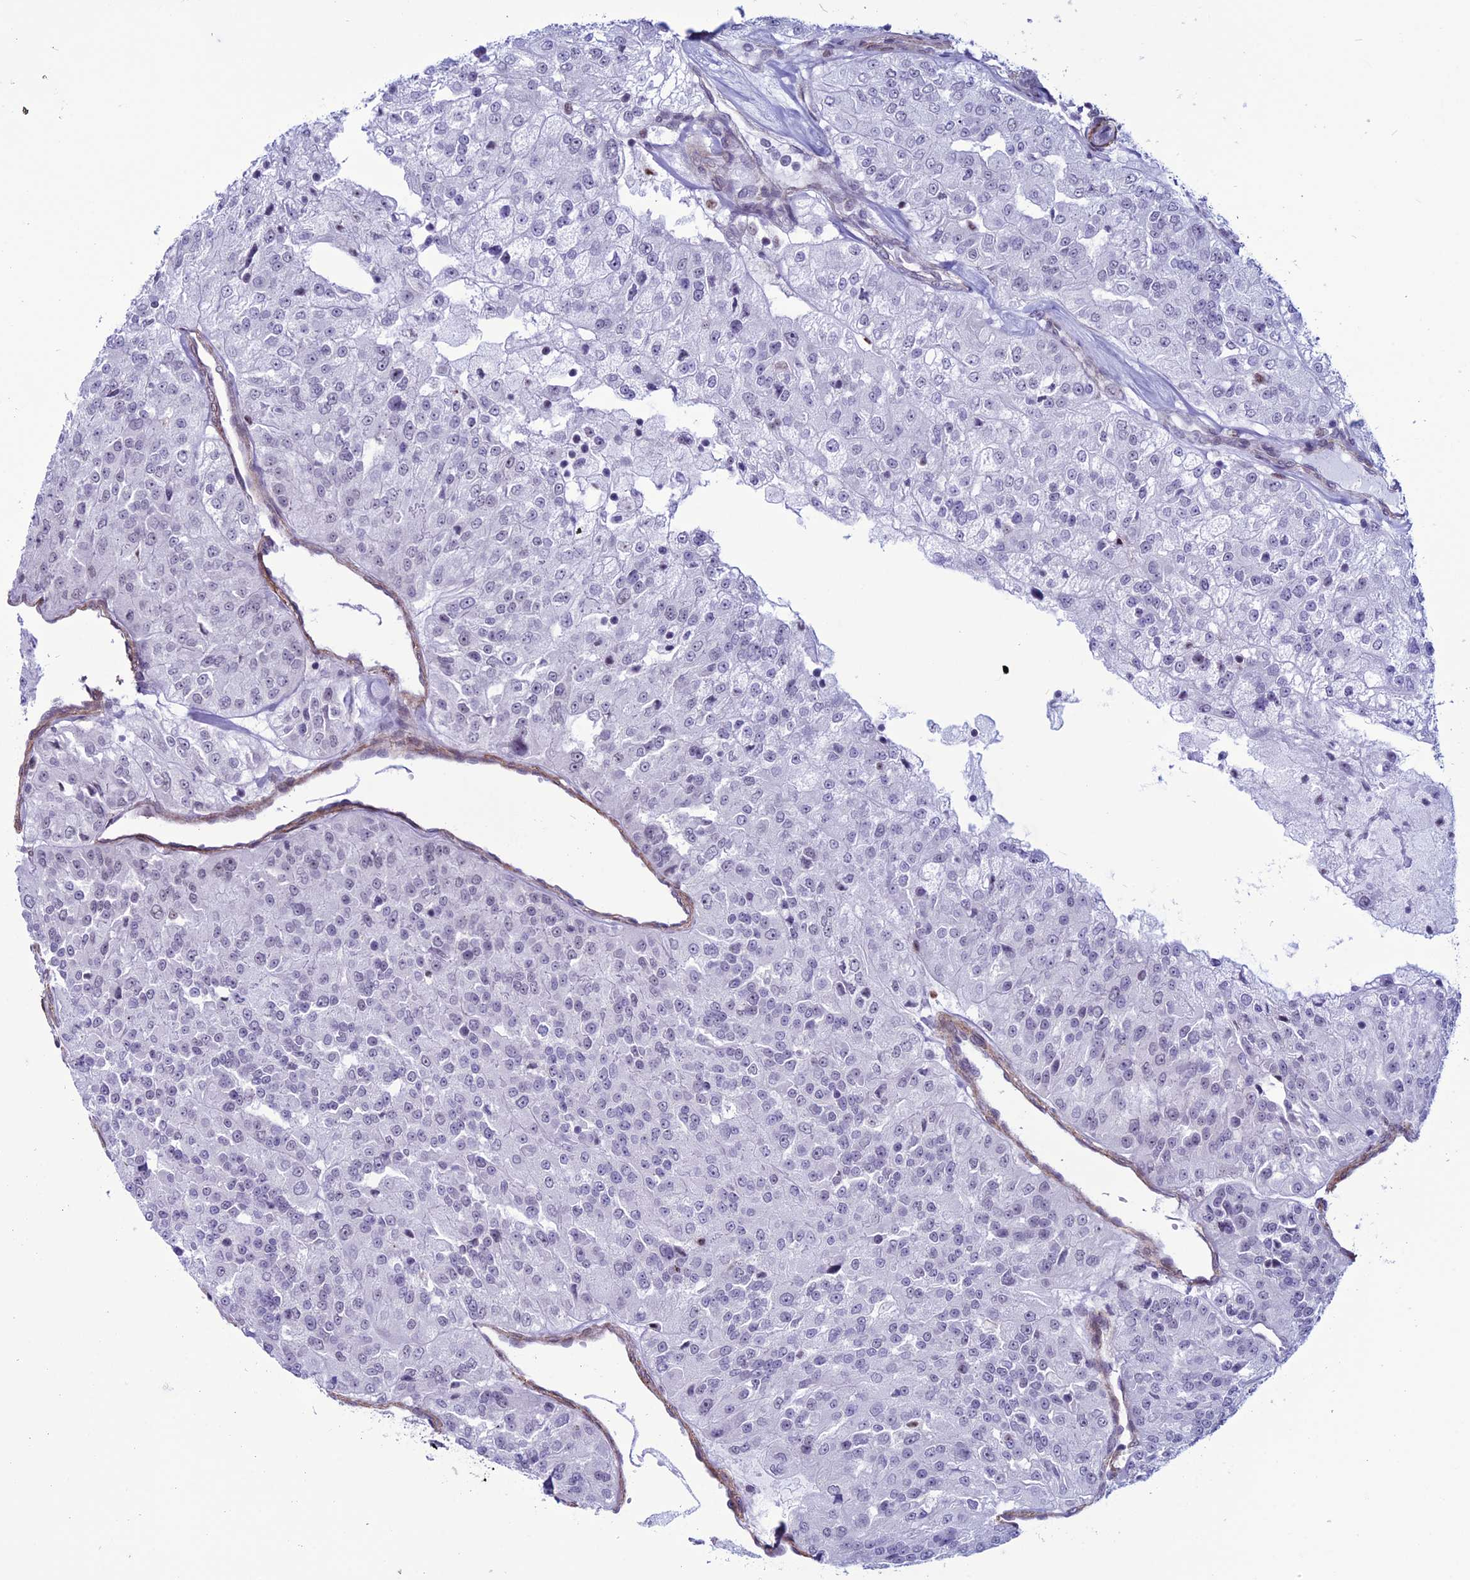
{"staining": {"intensity": "negative", "quantity": "none", "location": "none"}, "tissue": "renal cancer", "cell_type": "Tumor cells", "image_type": "cancer", "snomed": [{"axis": "morphology", "description": "Adenocarcinoma, NOS"}, {"axis": "topography", "description": "Kidney"}], "caption": "A high-resolution histopathology image shows immunohistochemistry staining of adenocarcinoma (renal), which demonstrates no significant staining in tumor cells. (DAB (3,3'-diaminobenzidine) immunohistochemistry with hematoxylin counter stain).", "gene": "U2AF1", "patient": {"sex": "female", "age": 63}}